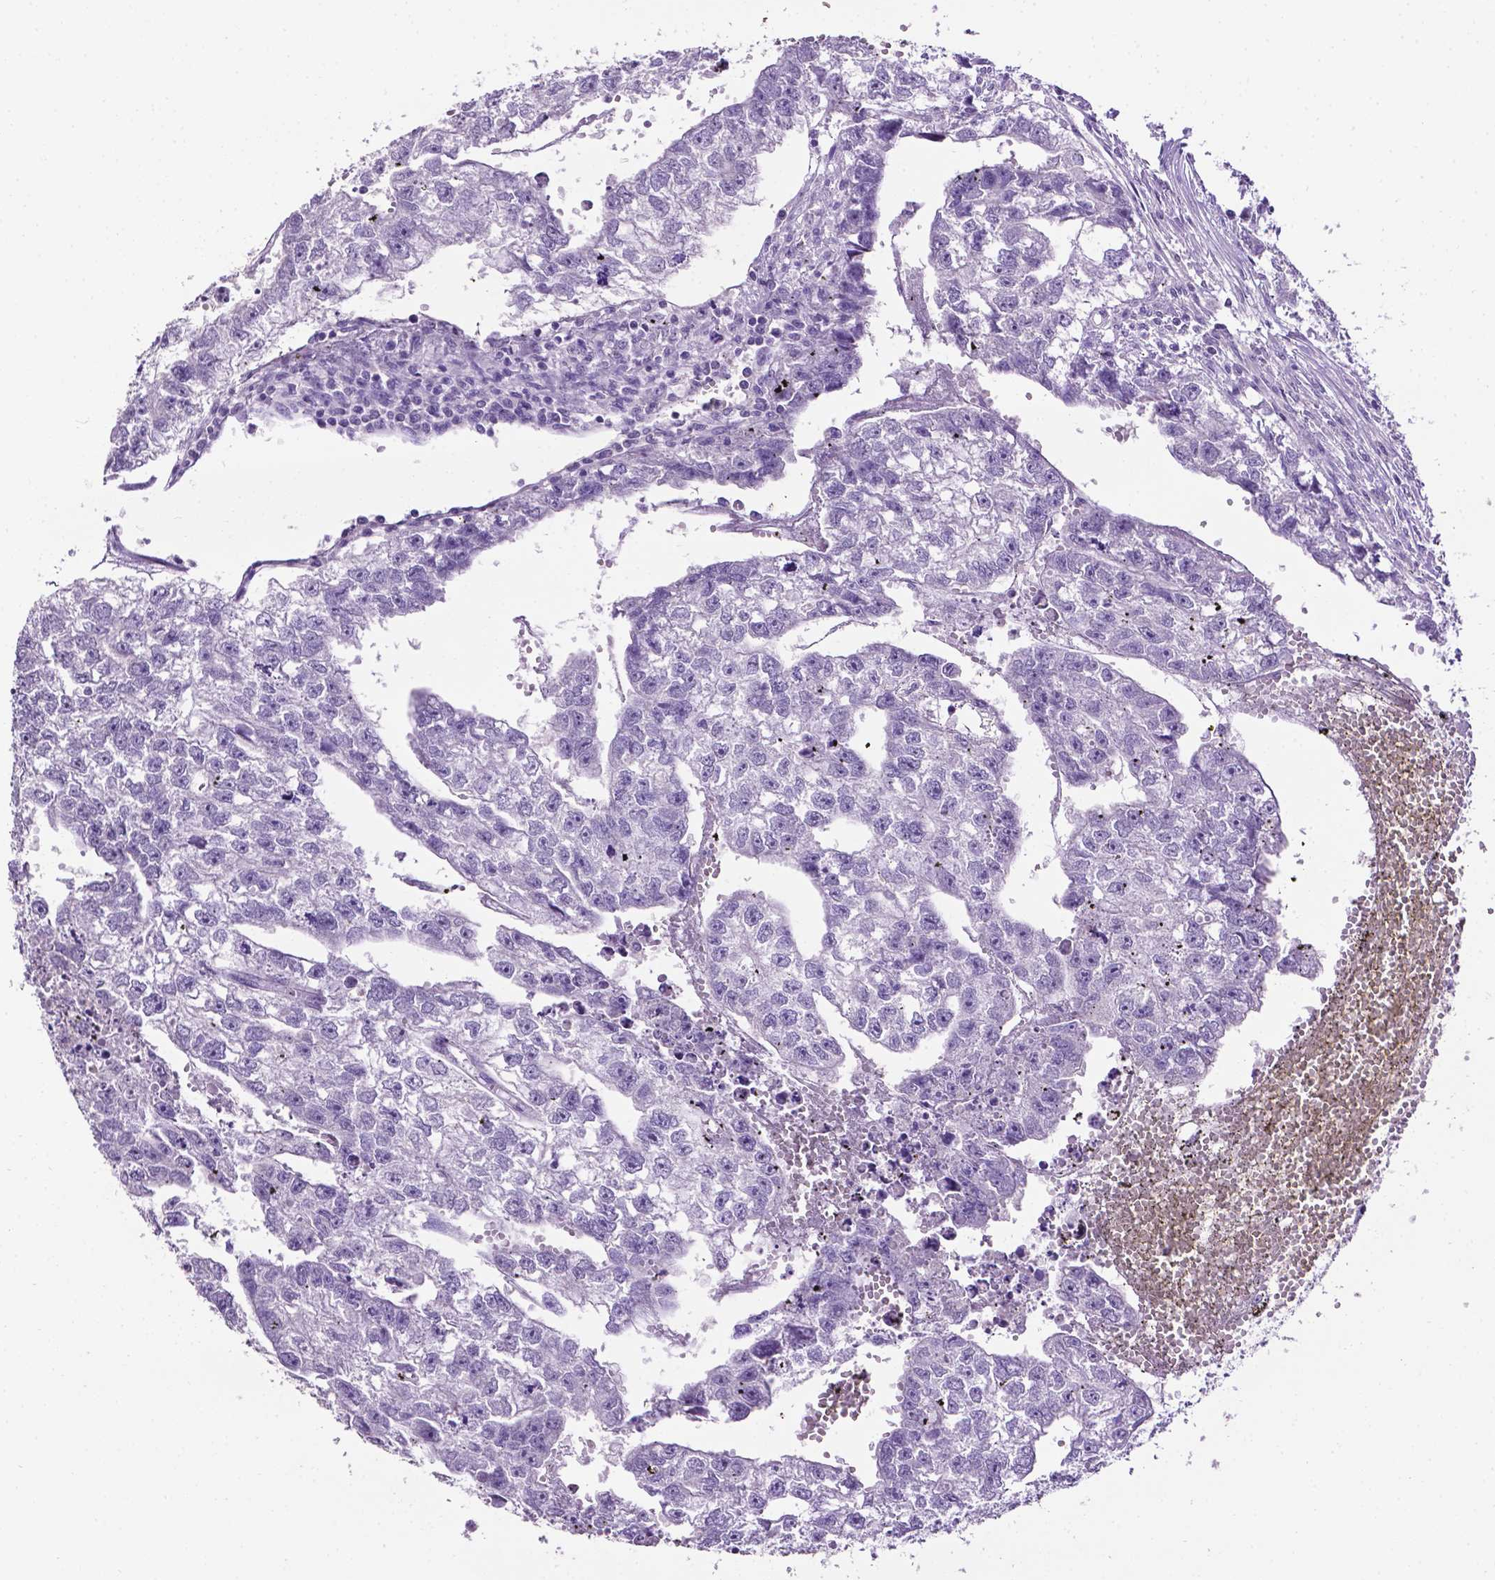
{"staining": {"intensity": "negative", "quantity": "none", "location": "none"}, "tissue": "testis cancer", "cell_type": "Tumor cells", "image_type": "cancer", "snomed": [{"axis": "morphology", "description": "Carcinoma, Embryonal, NOS"}, {"axis": "morphology", "description": "Teratoma, malignant, NOS"}, {"axis": "topography", "description": "Testis"}], "caption": "Tumor cells are negative for protein expression in human testis embryonal carcinoma. (Brightfield microscopy of DAB (3,3'-diaminobenzidine) immunohistochemistry at high magnification).", "gene": "TACSTD2", "patient": {"sex": "male", "age": 44}}